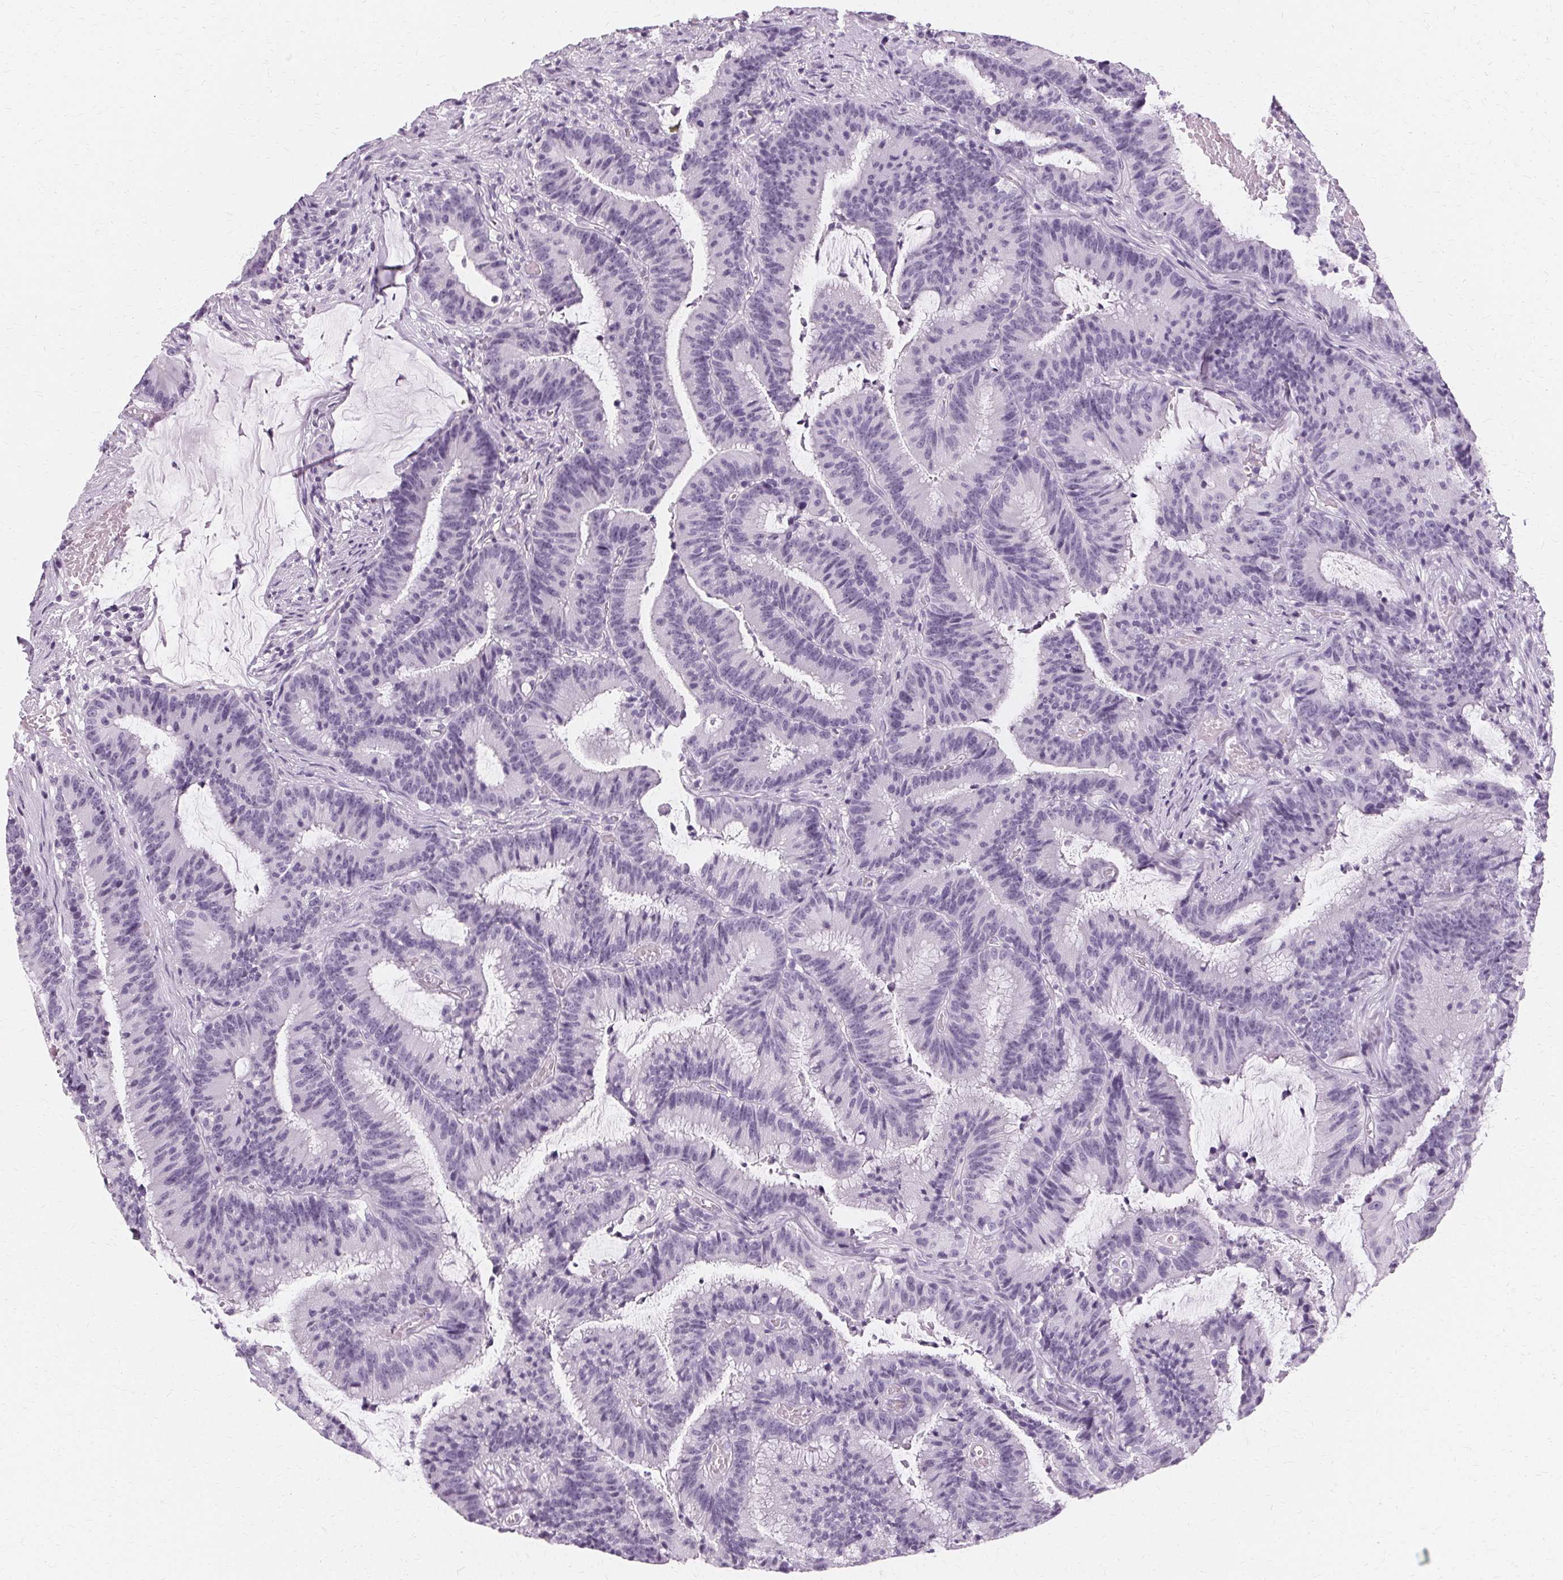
{"staining": {"intensity": "negative", "quantity": "none", "location": "none"}, "tissue": "colorectal cancer", "cell_type": "Tumor cells", "image_type": "cancer", "snomed": [{"axis": "morphology", "description": "Adenocarcinoma, NOS"}, {"axis": "topography", "description": "Colon"}], "caption": "The photomicrograph reveals no significant staining in tumor cells of colorectal cancer.", "gene": "KRT6C", "patient": {"sex": "female", "age": 78}}